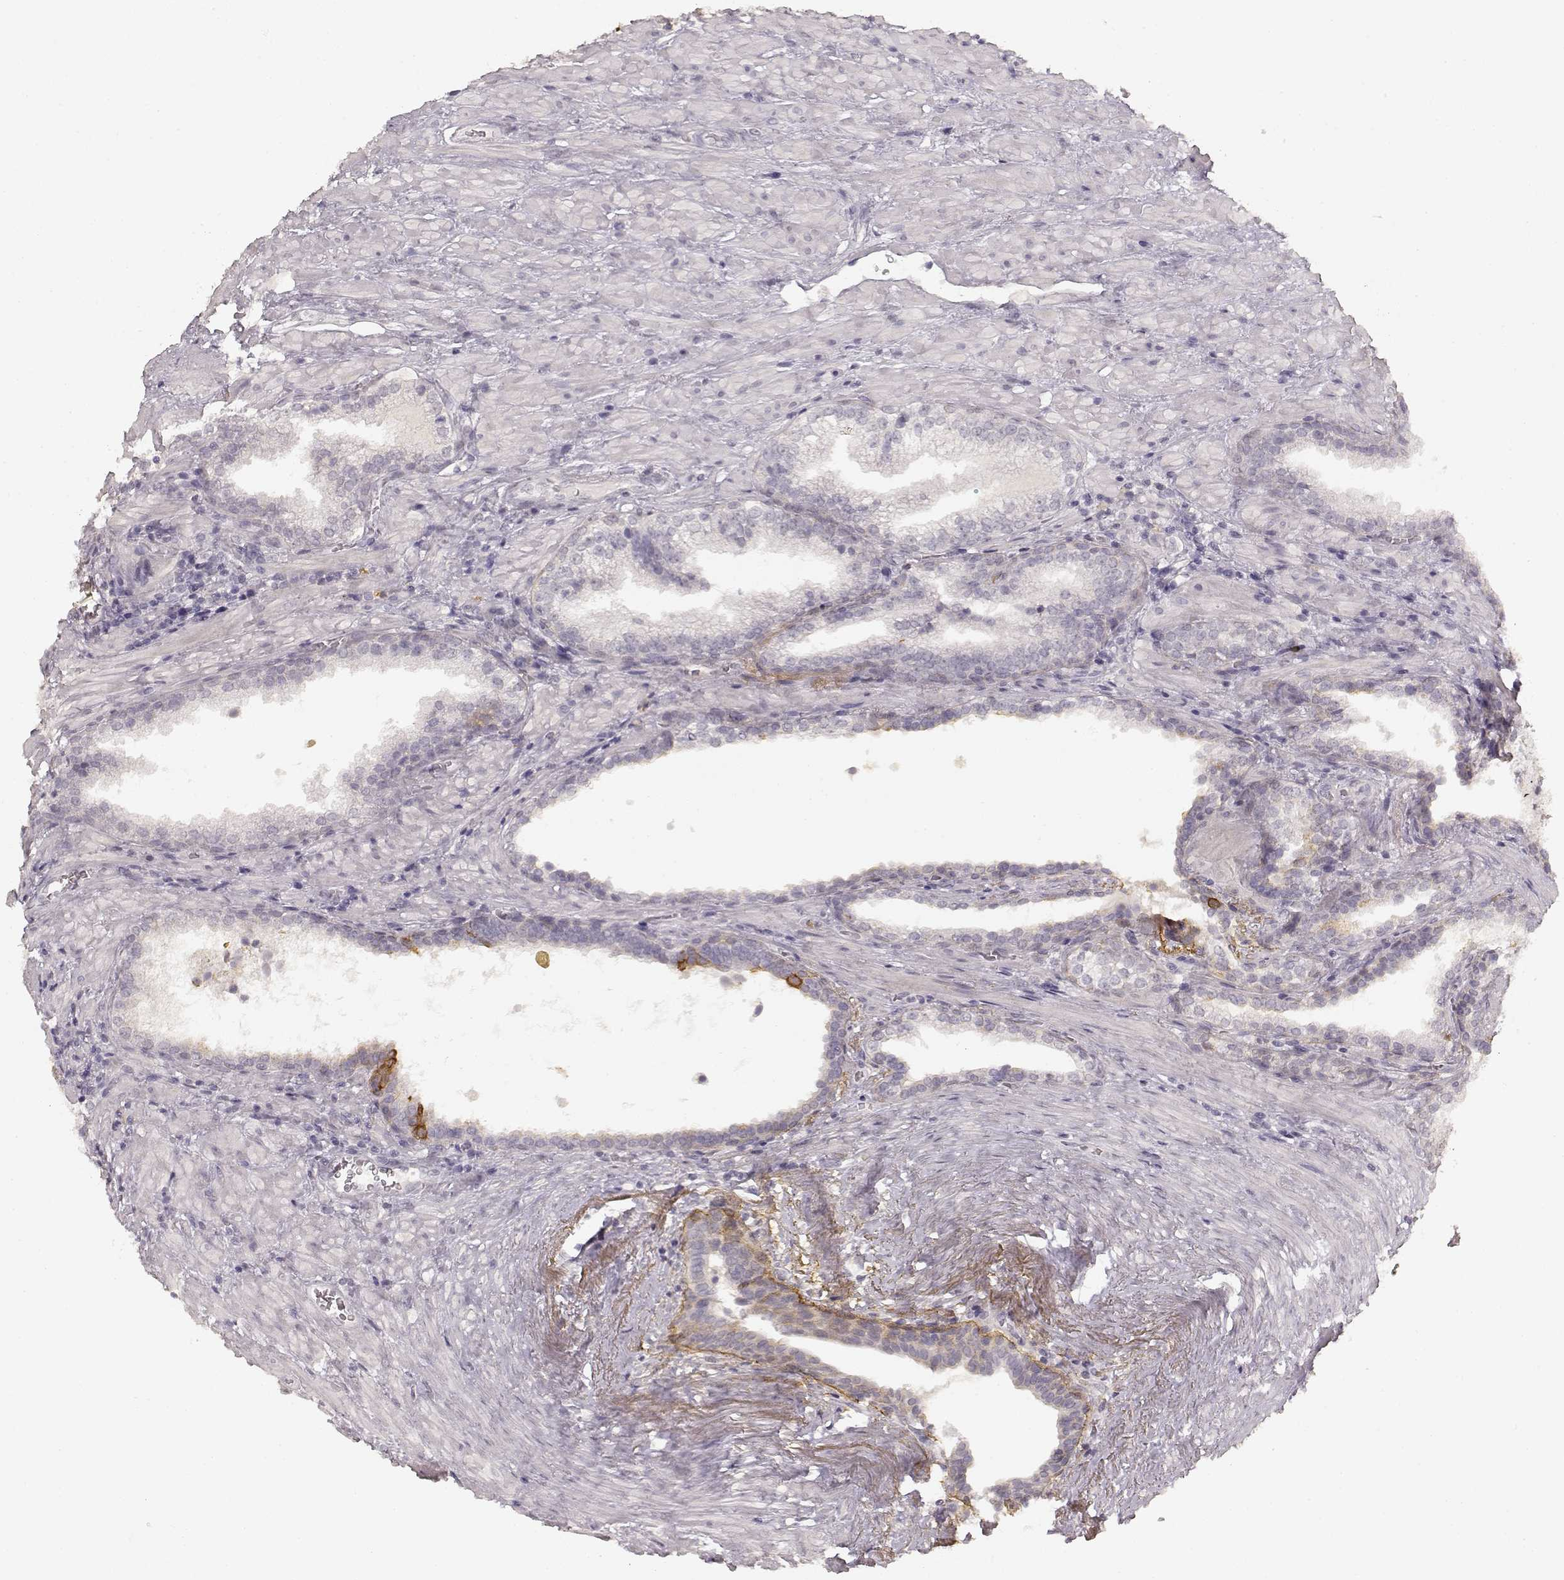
{"staining": {"intensity": "negative", "quantity": "none", "location": "none"}, "tissue": "prostate cancer", "cell_type": "Tumor cells", "image_type": "cancer", "snomed": [{"axis": "morphology", "description": "Adenocarcinoma, NOS"}, {"axis": "topography", "description": "Prostate and seminal vesicle, NOS"}], "caption": "Tumor cells are negative for protein expression in human prostate cancer (adenocarcinoma). The staining was performed using DAB (3,3'-diaminobenzidine) to visualize the protein expression in brown, while the nuclei were stained in blue with hematoxylin (Magnification: 20x).", "gene": "LAMC2", "patient": {"sex": "male", "age": 63}}